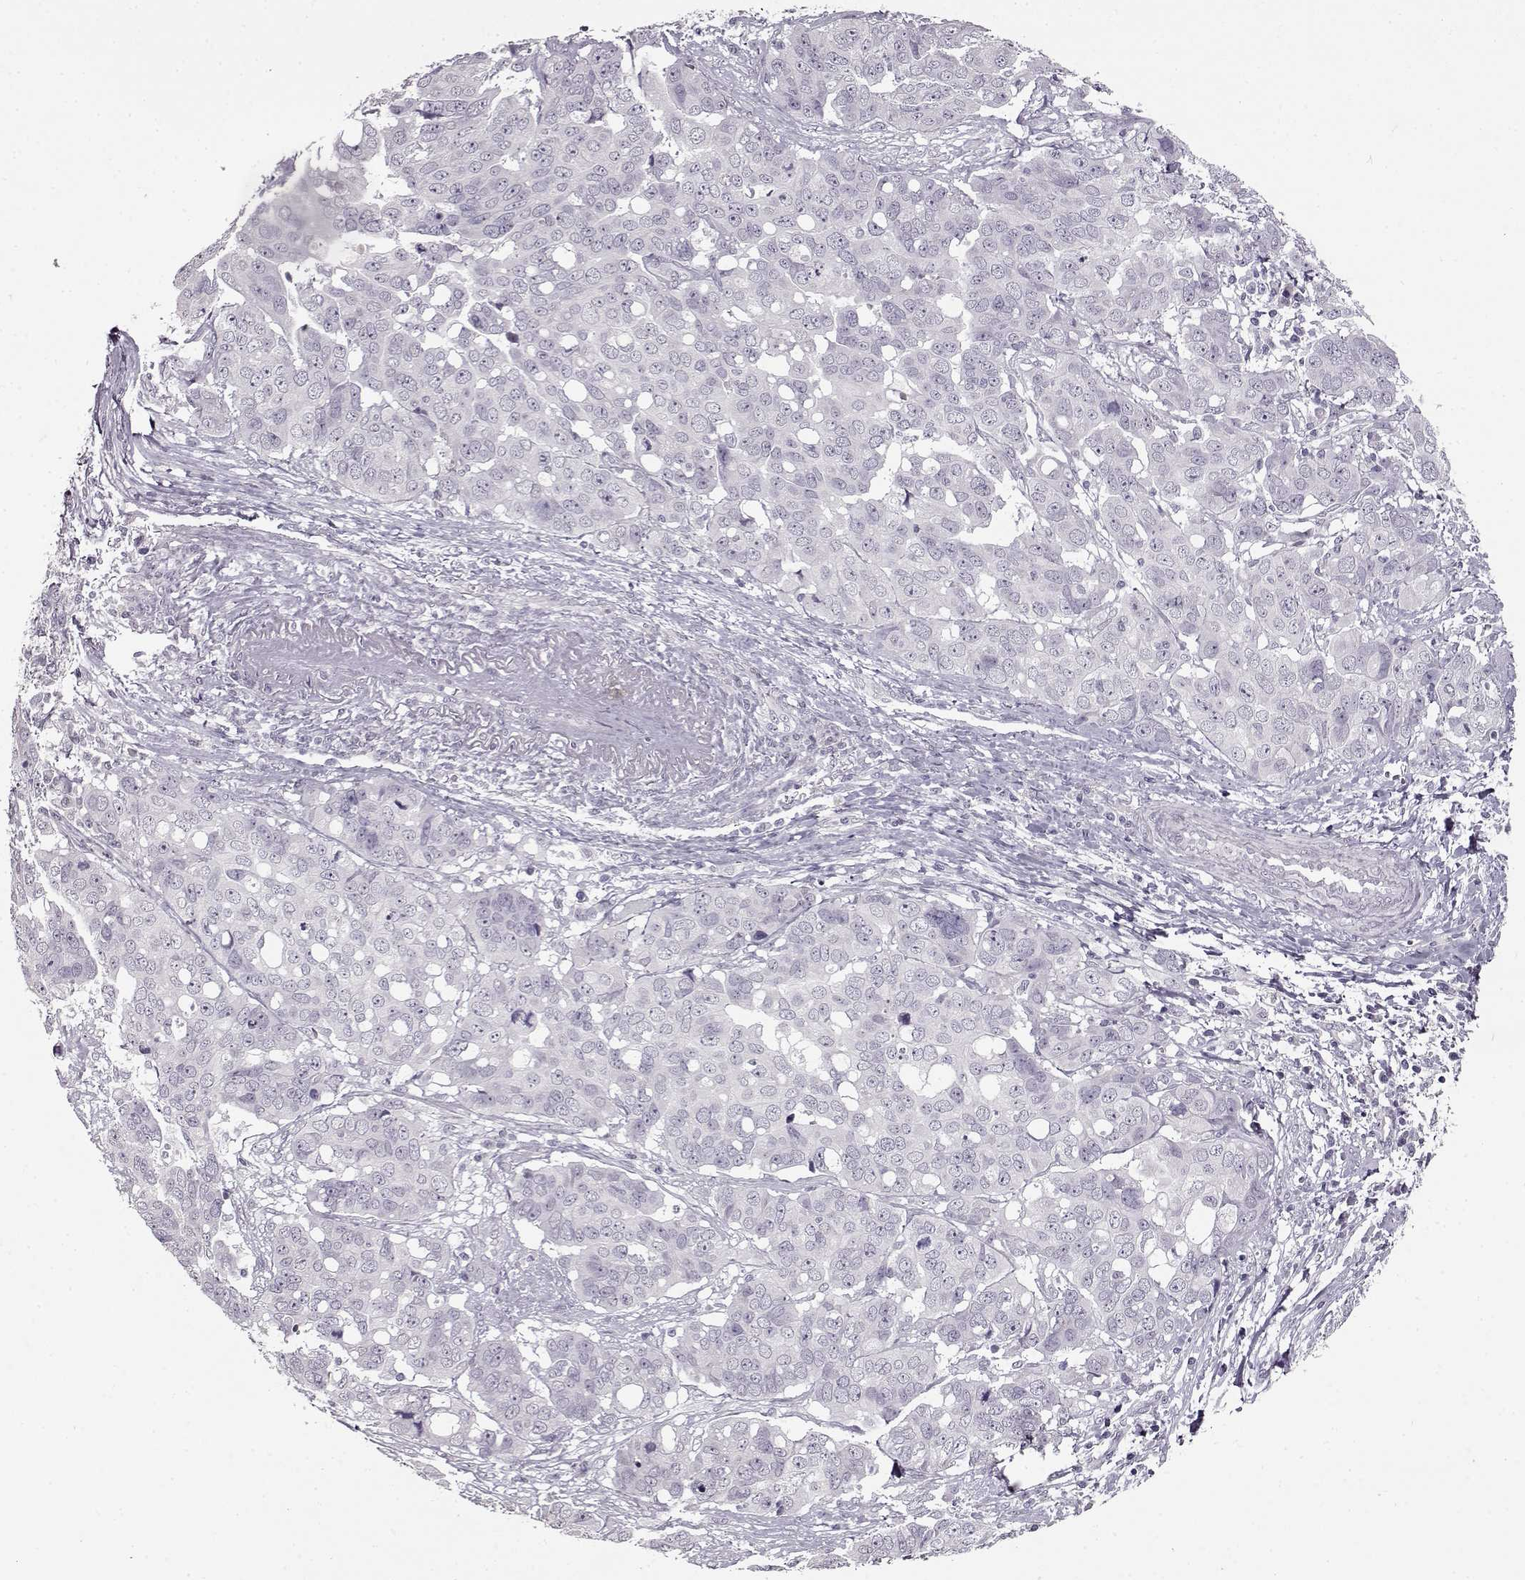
{"staining": {"intensity": "negative", "quantity": "none", "location": "none"}, "tissue": "ovarian cancer", "cell_type": "Tumor cells", "image_type": "cancer", "snomed": [{"axis": "morphology", "description": "Carcinoma, endometroid"}, {"axis": "topography", "description": "Ovary"}], "caption": "Image shows no significant protein positivity in tumor cells of ovarian cancer. Nuclei are stained in blue.", "gene": "FSHB", "patient": {"sex": "female", "age": 78}}